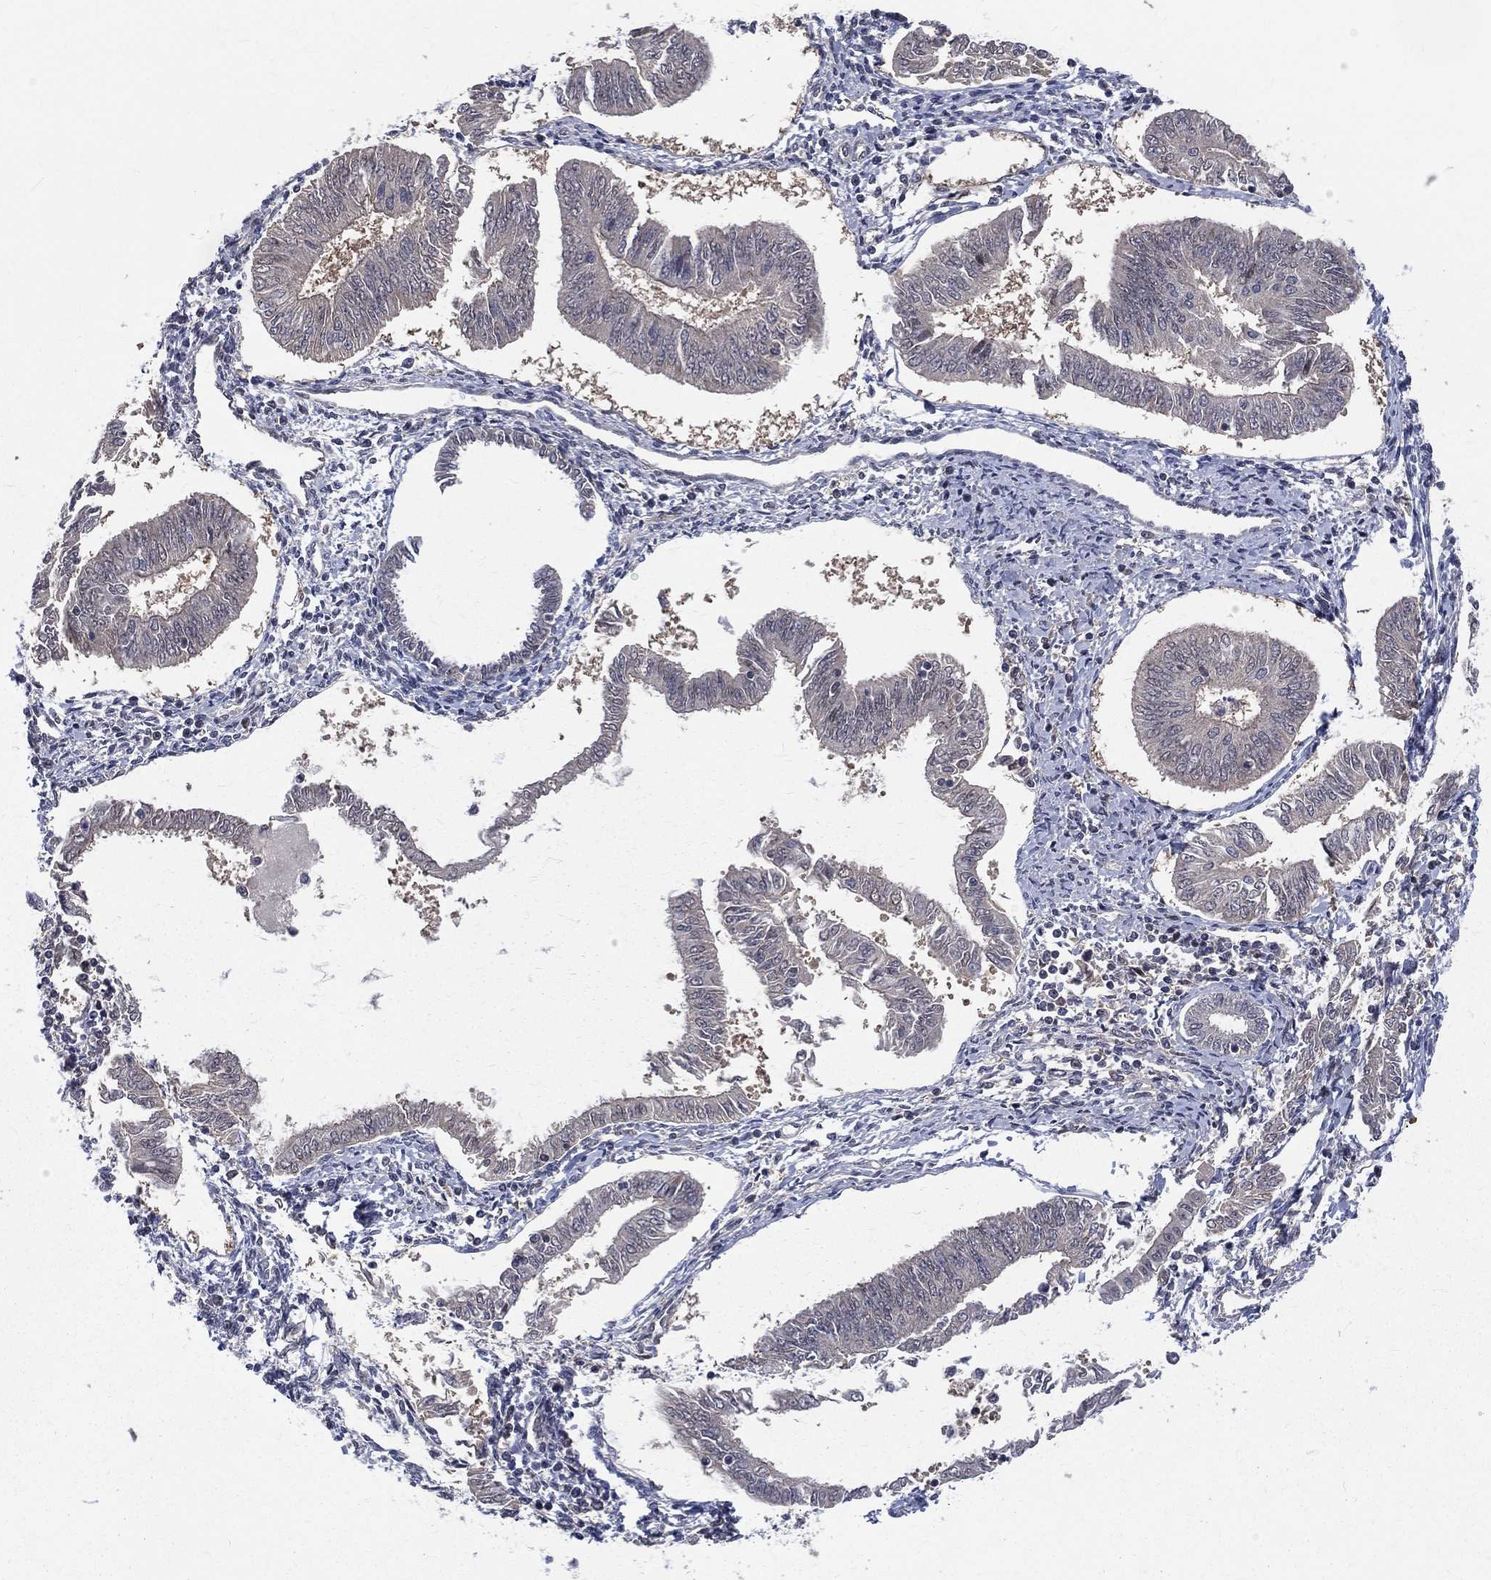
{"staining": {"intensity": "negative", "quantity": "none", "location": "none"}, "tissue": "endometrial cancer", "cell_type": "Tumor cells", "image_type": "cancer", "snomed": [{"axis": "morphology", "description": "Adenocarcinoma, NOS"}, {"axis": "topography", "description": "Endometrium"}], "caption": "Histopathology image shows no protein staining in tumor cells of endometrial adenocarcinoma tissue.", "gene": "DLG4", "patient": {"sex": "female", "age": 58}}